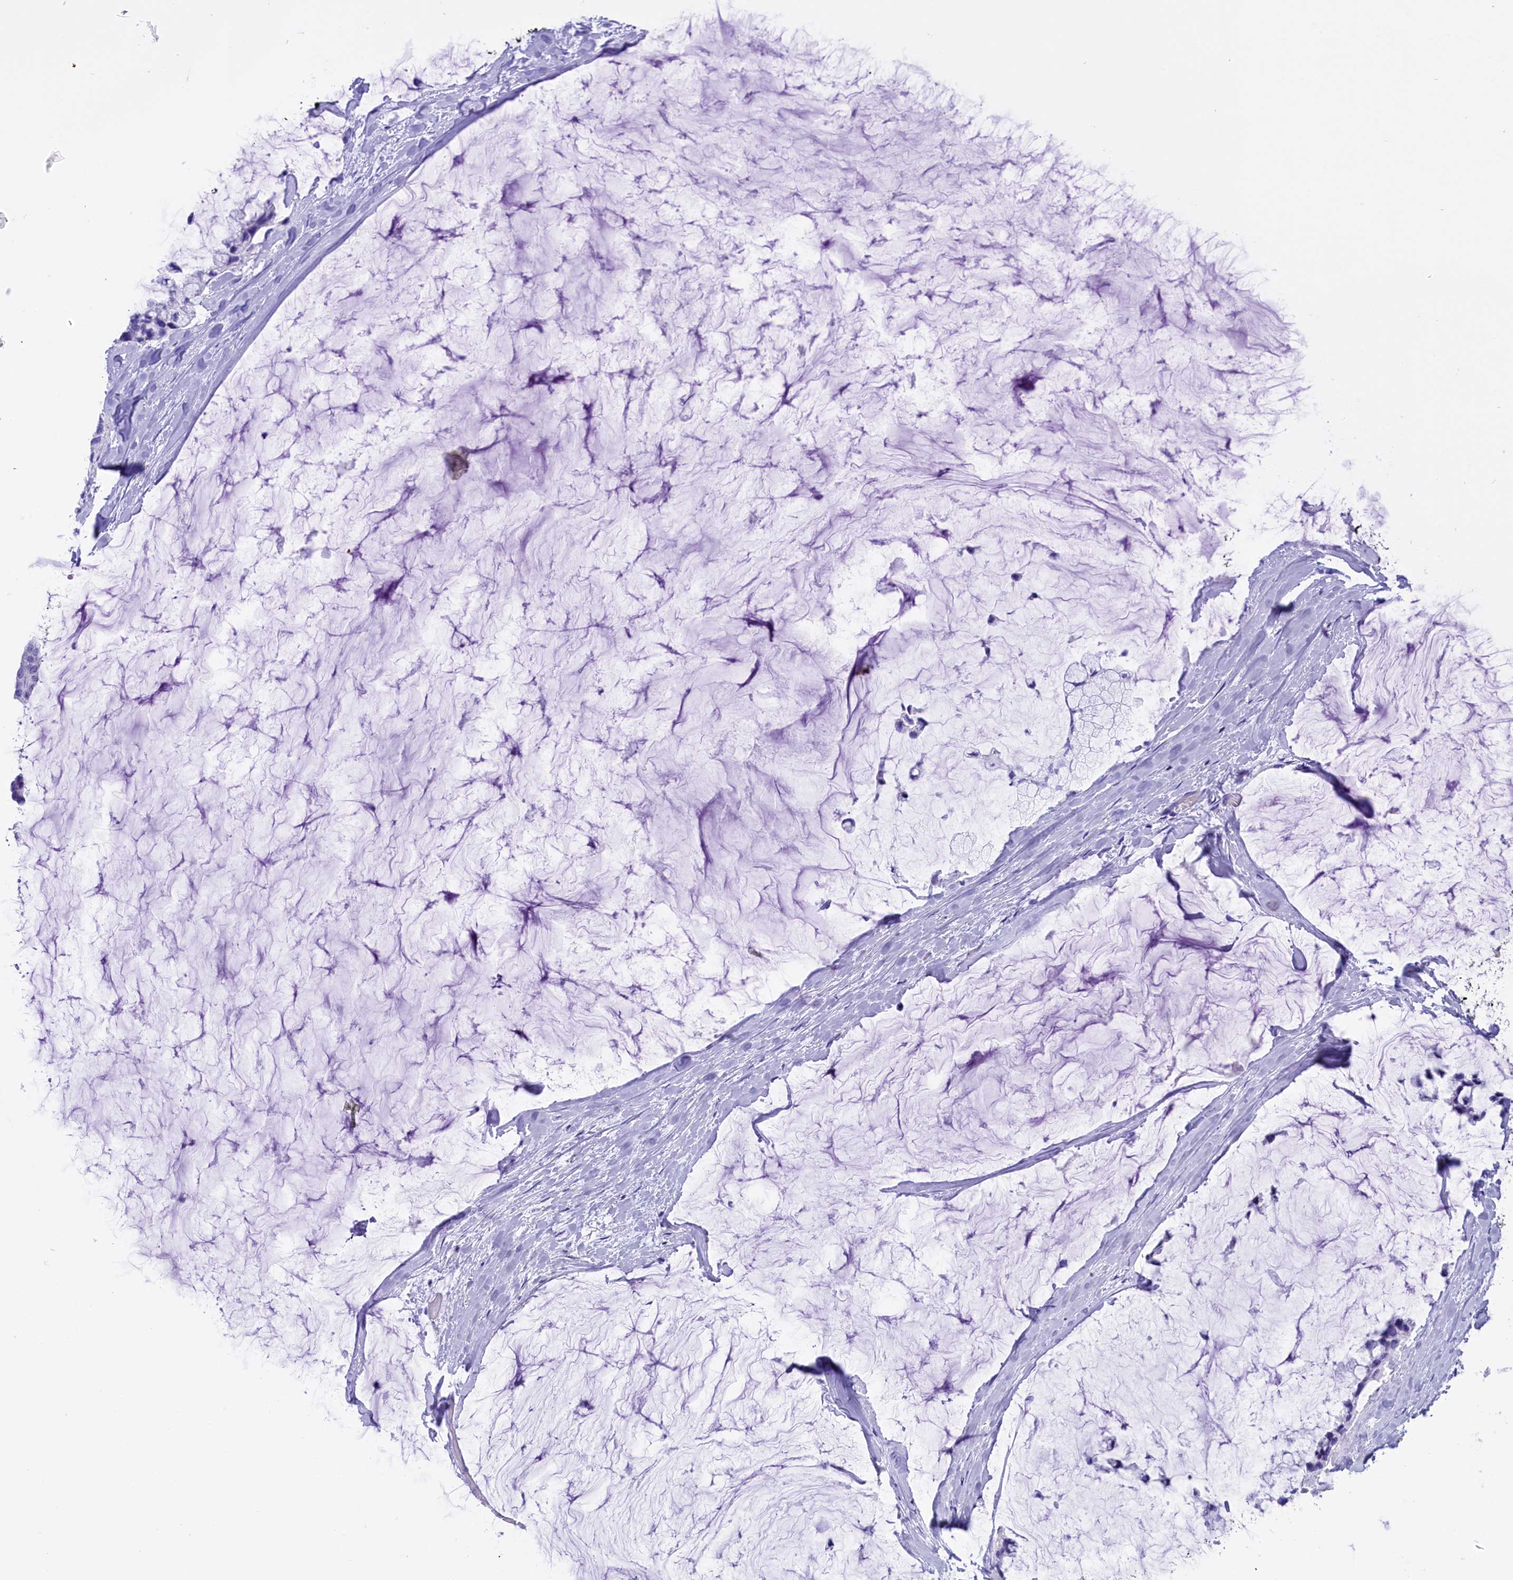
{"staining": {"intensity": "negative", "quantity": "none", "location": "none"}, "tissue": "ovarian cancer", "cell_type": "Tumor cells", "image_type": "cancer", "snomed": [{"axis": "morphology", "description": "Cystadenocarcinoma, mucinous, NOS"}, {"axis": "topography", "description": "Ovary"}], "caption": "DAB immunohistochemical staining of human ovarian cancer displays no significant staining in tumor cells. Brightfield microscopy of immunohistochemistry (IHC) stained with DAB (brown) and hematoxylin (blue), captured at high magnification.", "gene": "CLC", "patient": {"sex": "female", "age": 39}}